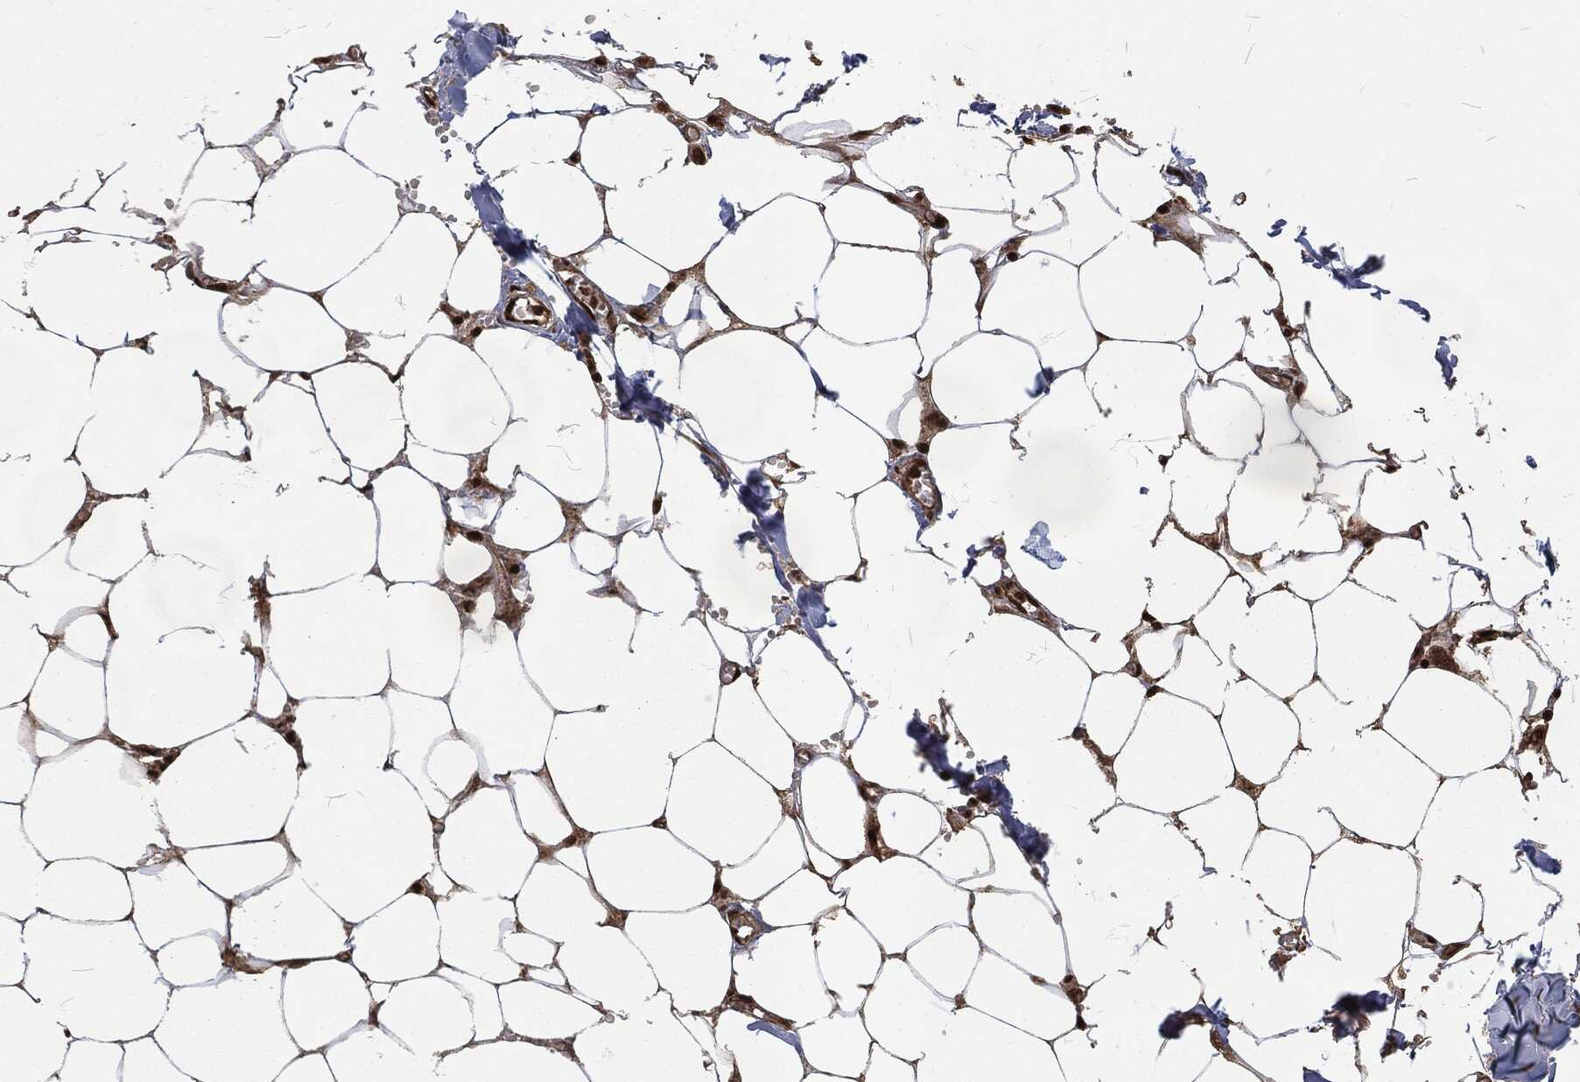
{"staining": {"intensity": "strong", "quantity": ">75%", "location": "nuclear"}, "tissue": "adipose tissue", "cell_type": "Adipocytes", "image_type": "normal", "snomed": [{"axis": "morphology", "description": "Normal tissue, NOS"}, {"axis": "morphology", "description": "Squamous cell carcinoma, NOS"}, {"axis": "topography", "description": "Cartilage tissue"}, {"axis": "topography", "description": "Lung"}], "caption": "This photomicrograph exhibits IHC staining of normal adipose tissue, with high strong nuclear positivity in approximately >75% of adipocytes.", "gene": "NGRN", "patient": {"sex": "male", "age": 66}}